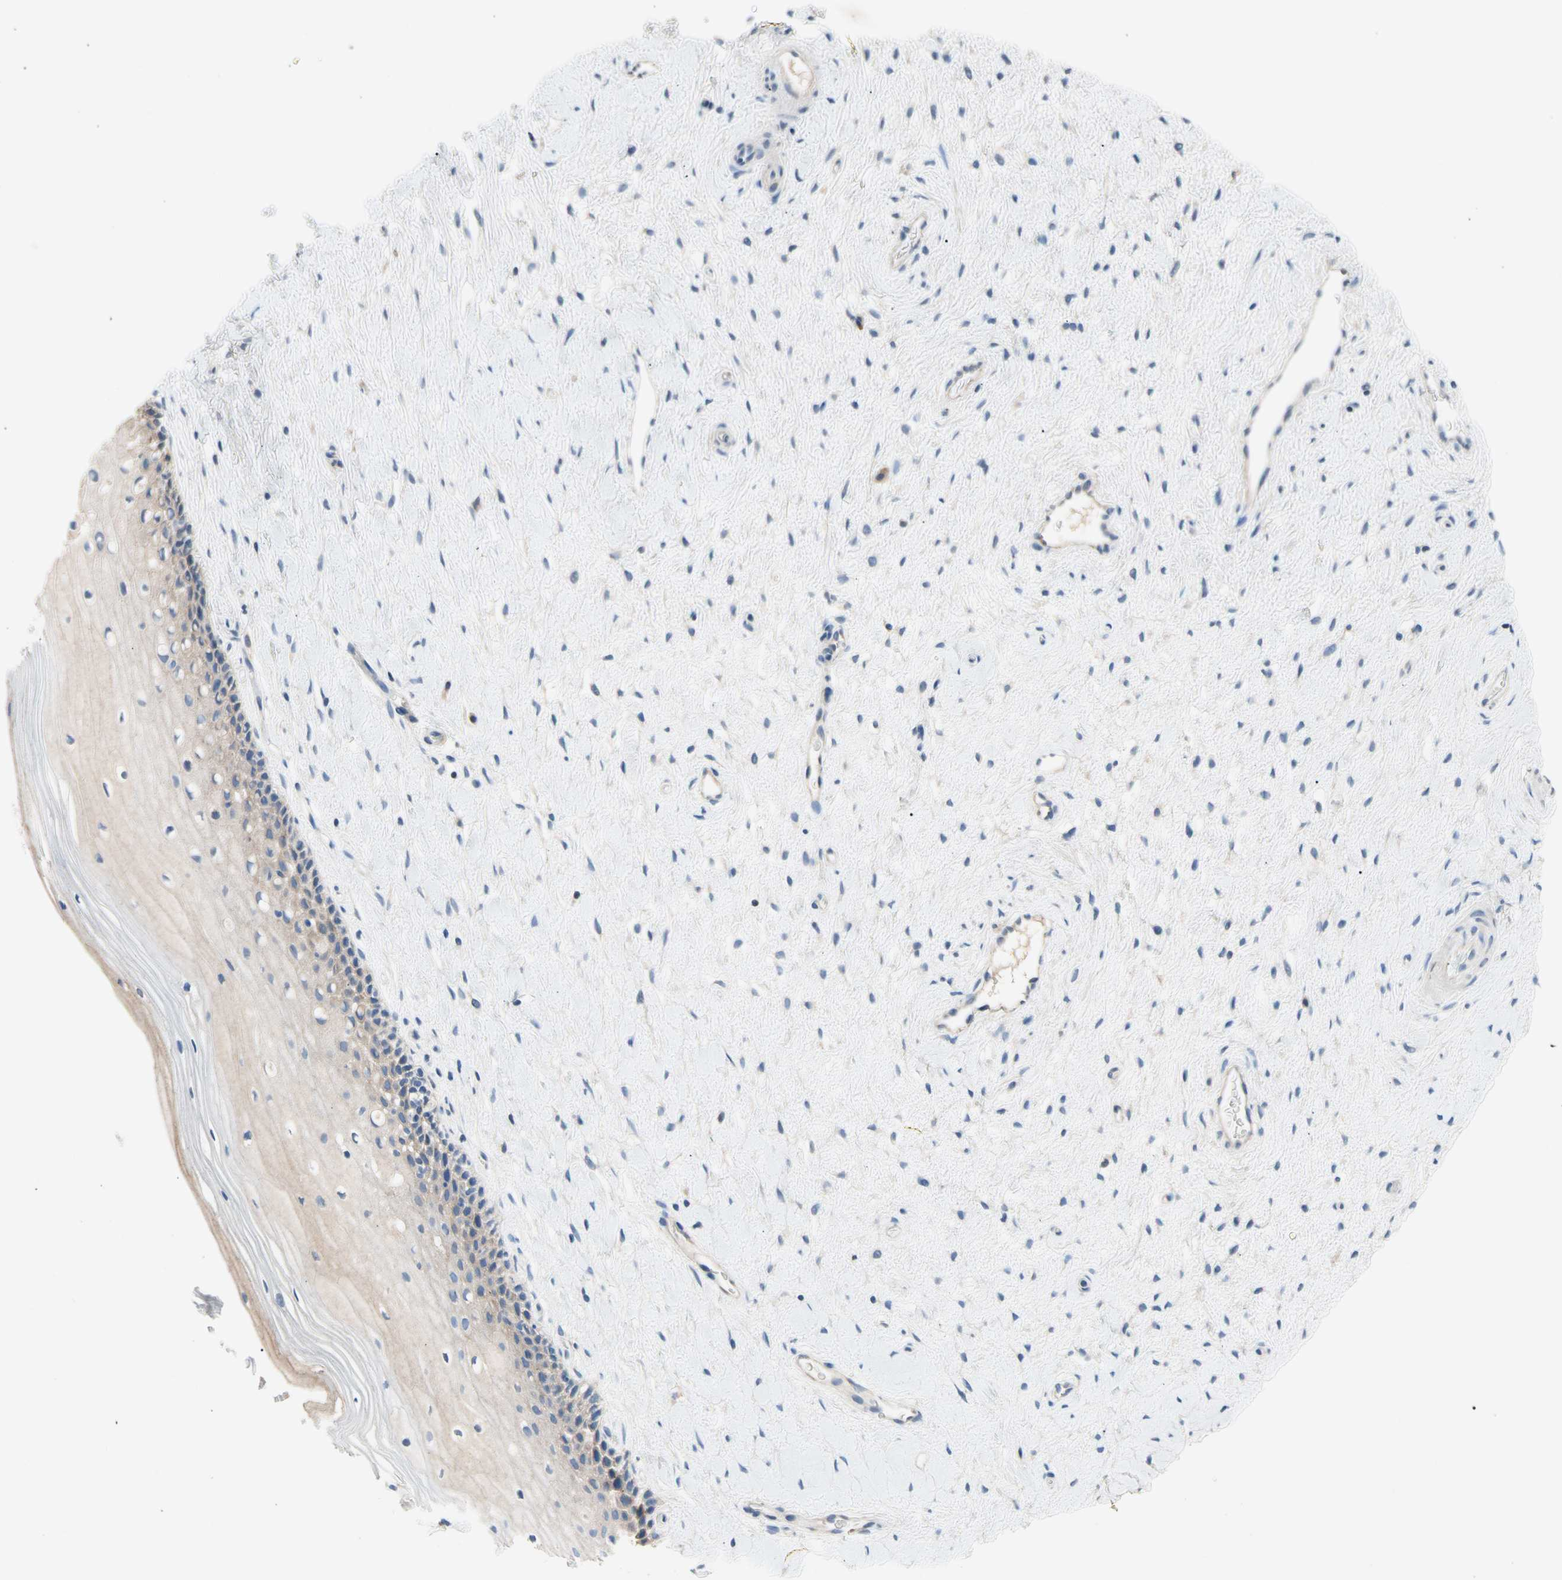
{"staining": {"intensity": "negative", "quantity": "none", "location": "none"}, "tissue": "cervix", "cell_type": "Glandular cells", "image_type": "normal", "snomed": [{"axis": "morphology", "description": "Normal tissue, NOS"}, {"axis": "topography", "description": "Cervix"}], "caption": "Immunohistochemistry (IHC) of benign cervix reveals no staining in glandular cells.", "gene": "CA14", "patient": {"sex": "female", "age": 39}}